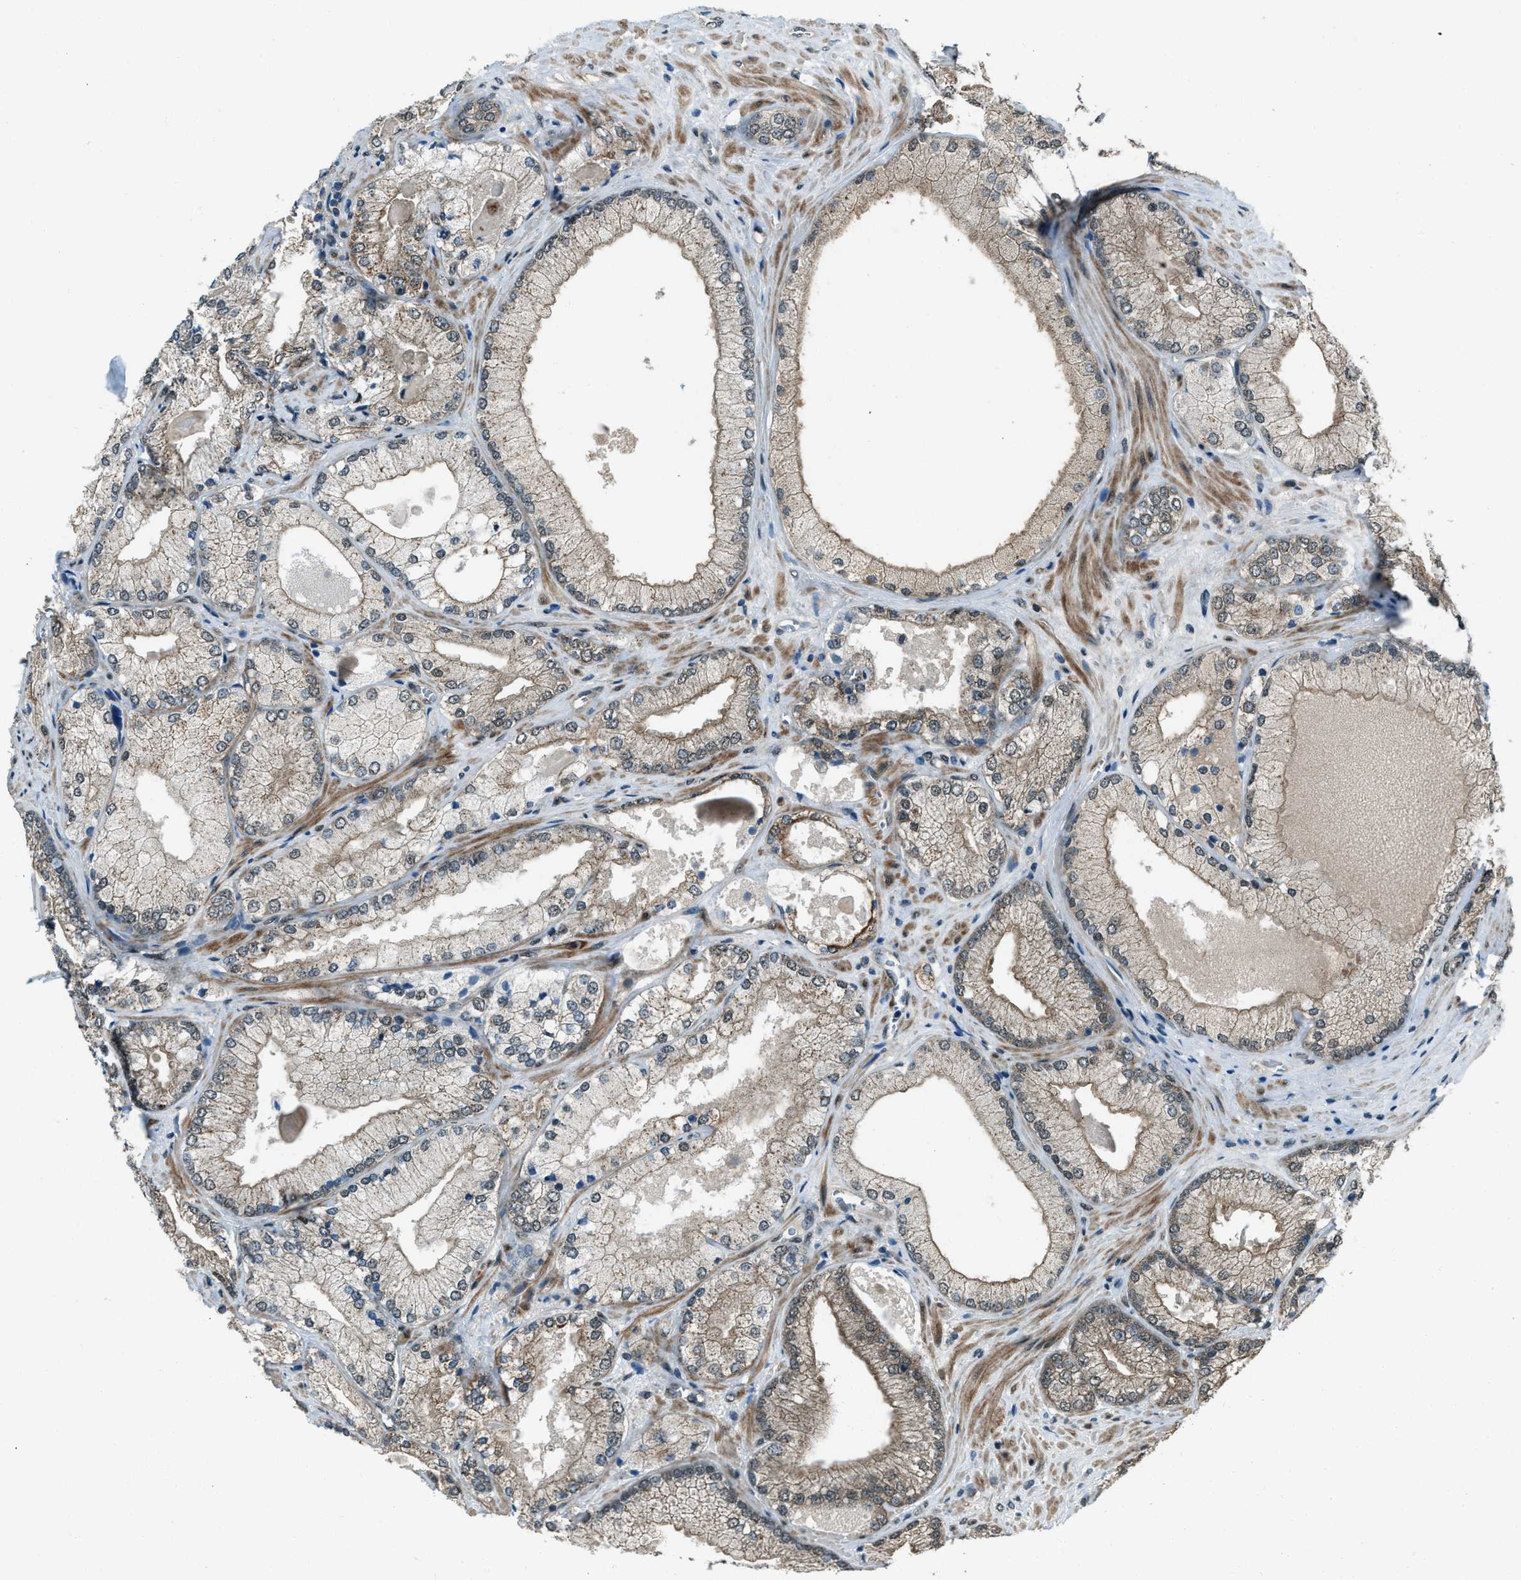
{"staining": {"intensity": "weak", "quantity": "<25%", "location": "cytoplasmic/membranous"}, "tissue": "prostate cancer", "cell_type": "Tumor cells", "image_type": "cancer", "snomed": [{"axis": "morphology", "description": "Adenocarcinoma, Low grade"}, {"axis": "topography", "description": "Prostate"}], "caption": "IHC micrograph of neoplastic tissue: human prostate cancer stained with DAB (3,3'-diaminobenzidine) reveals no significant protein staining in tumor cells.", "gene": "SVIL", "patient": {"sex": "male", "age": 65}}